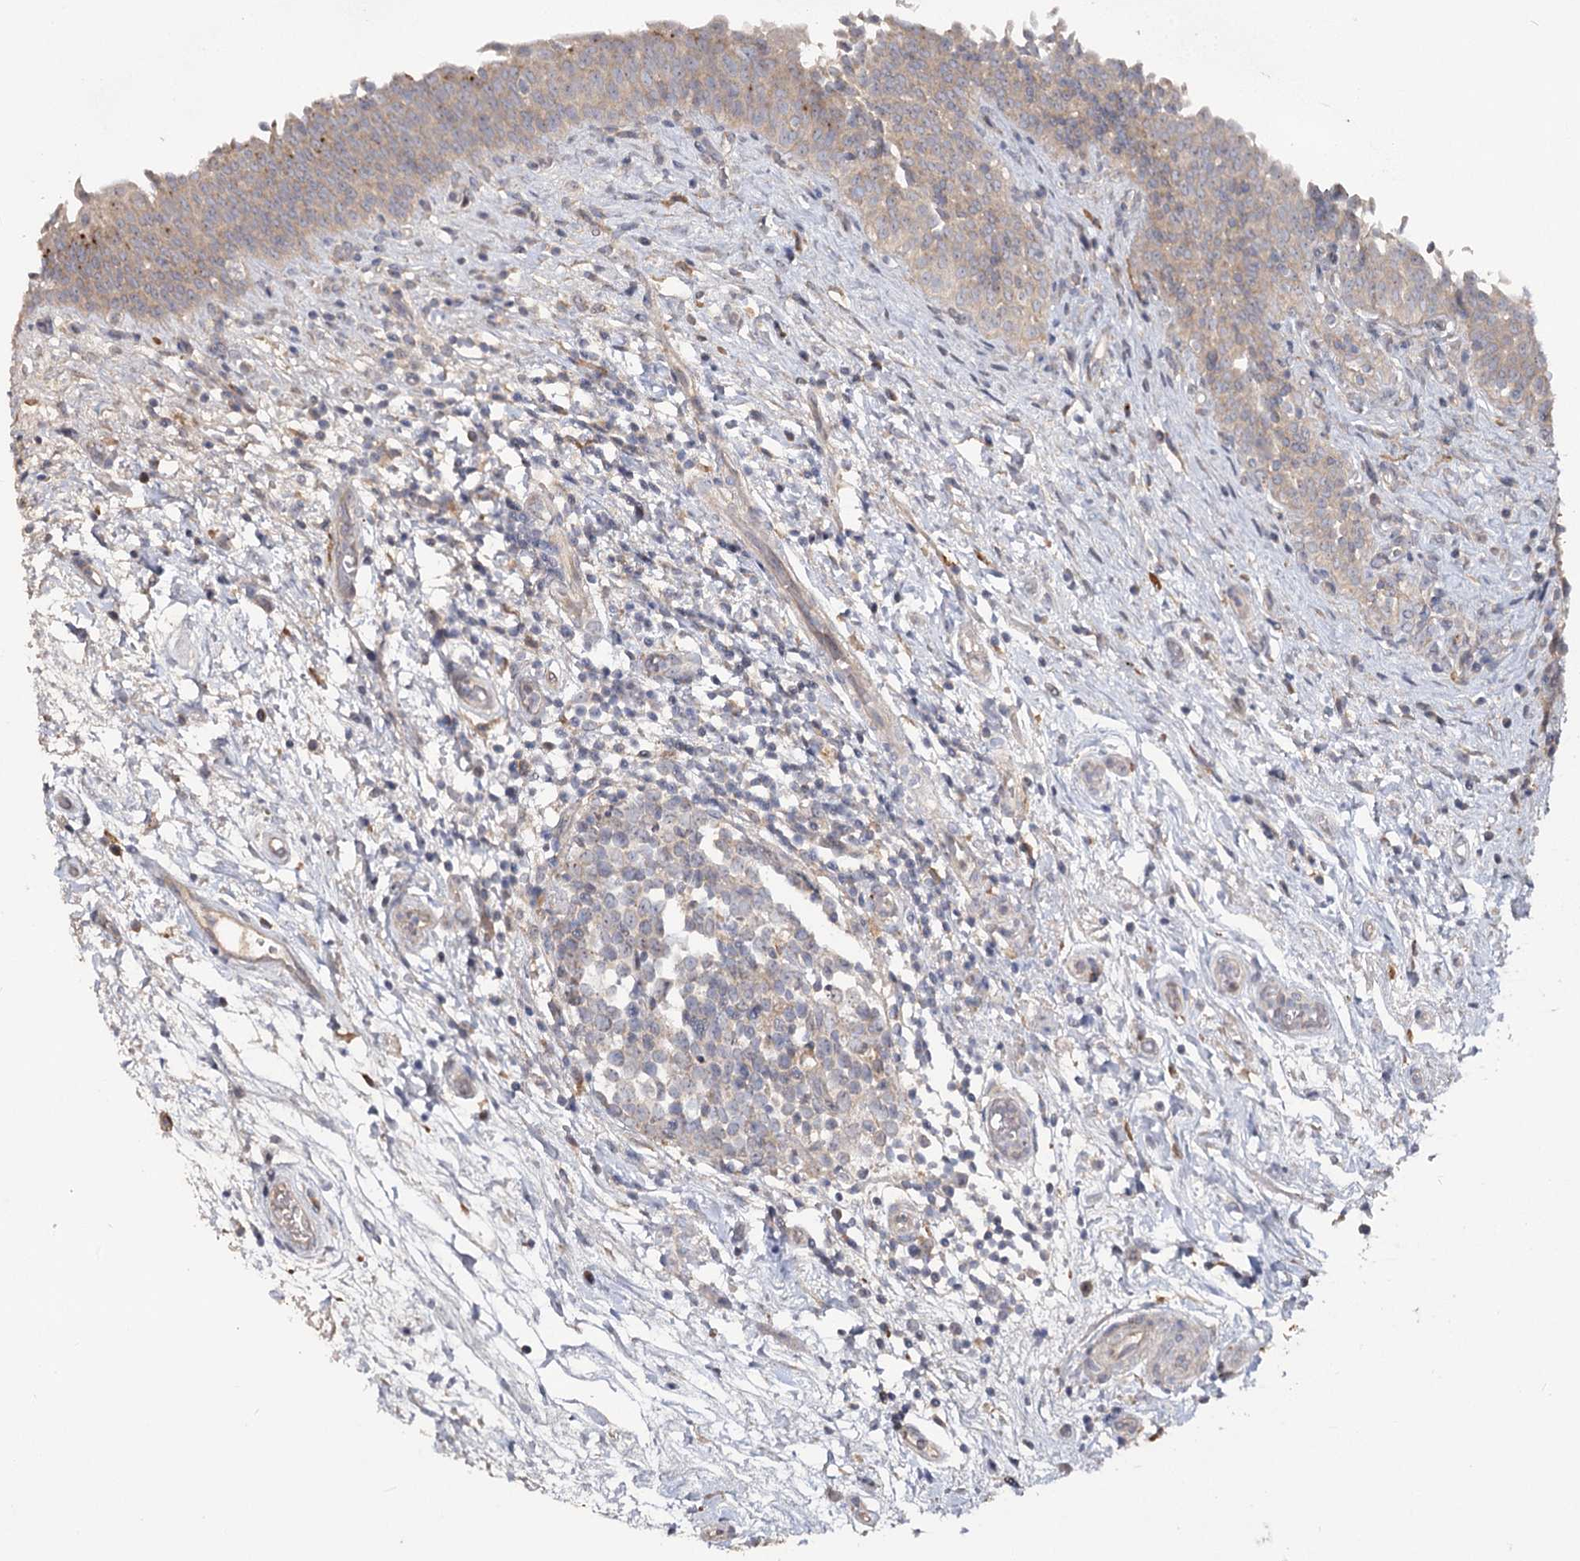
{"staining": {"intensity": "weak", "quantity": "25%-75%", "location": "cytoplasmic/membranous"}, "tissue": "urinary bladder", "cell_type": "Urothelial cells", "image_type": "normal", "snomed": [{"axis": "morphology", "description": "Normal tissue, NOS"}, {"axis": "topography", "description": "Urinary bladder"}], "caption": "Unremarkable urinary bladder demonstrates weak cytoplasmic/membranous staining in approximately 25%-75% of urothelial cells The staining was performed using DAB (3,3'-diaminobenzidine), with brown indicating positive protein expression. Nuclei are stained blue with hematoxylin..", "gene": "ANGPTL5", "patient": {"sex": "male", "age": 83}}